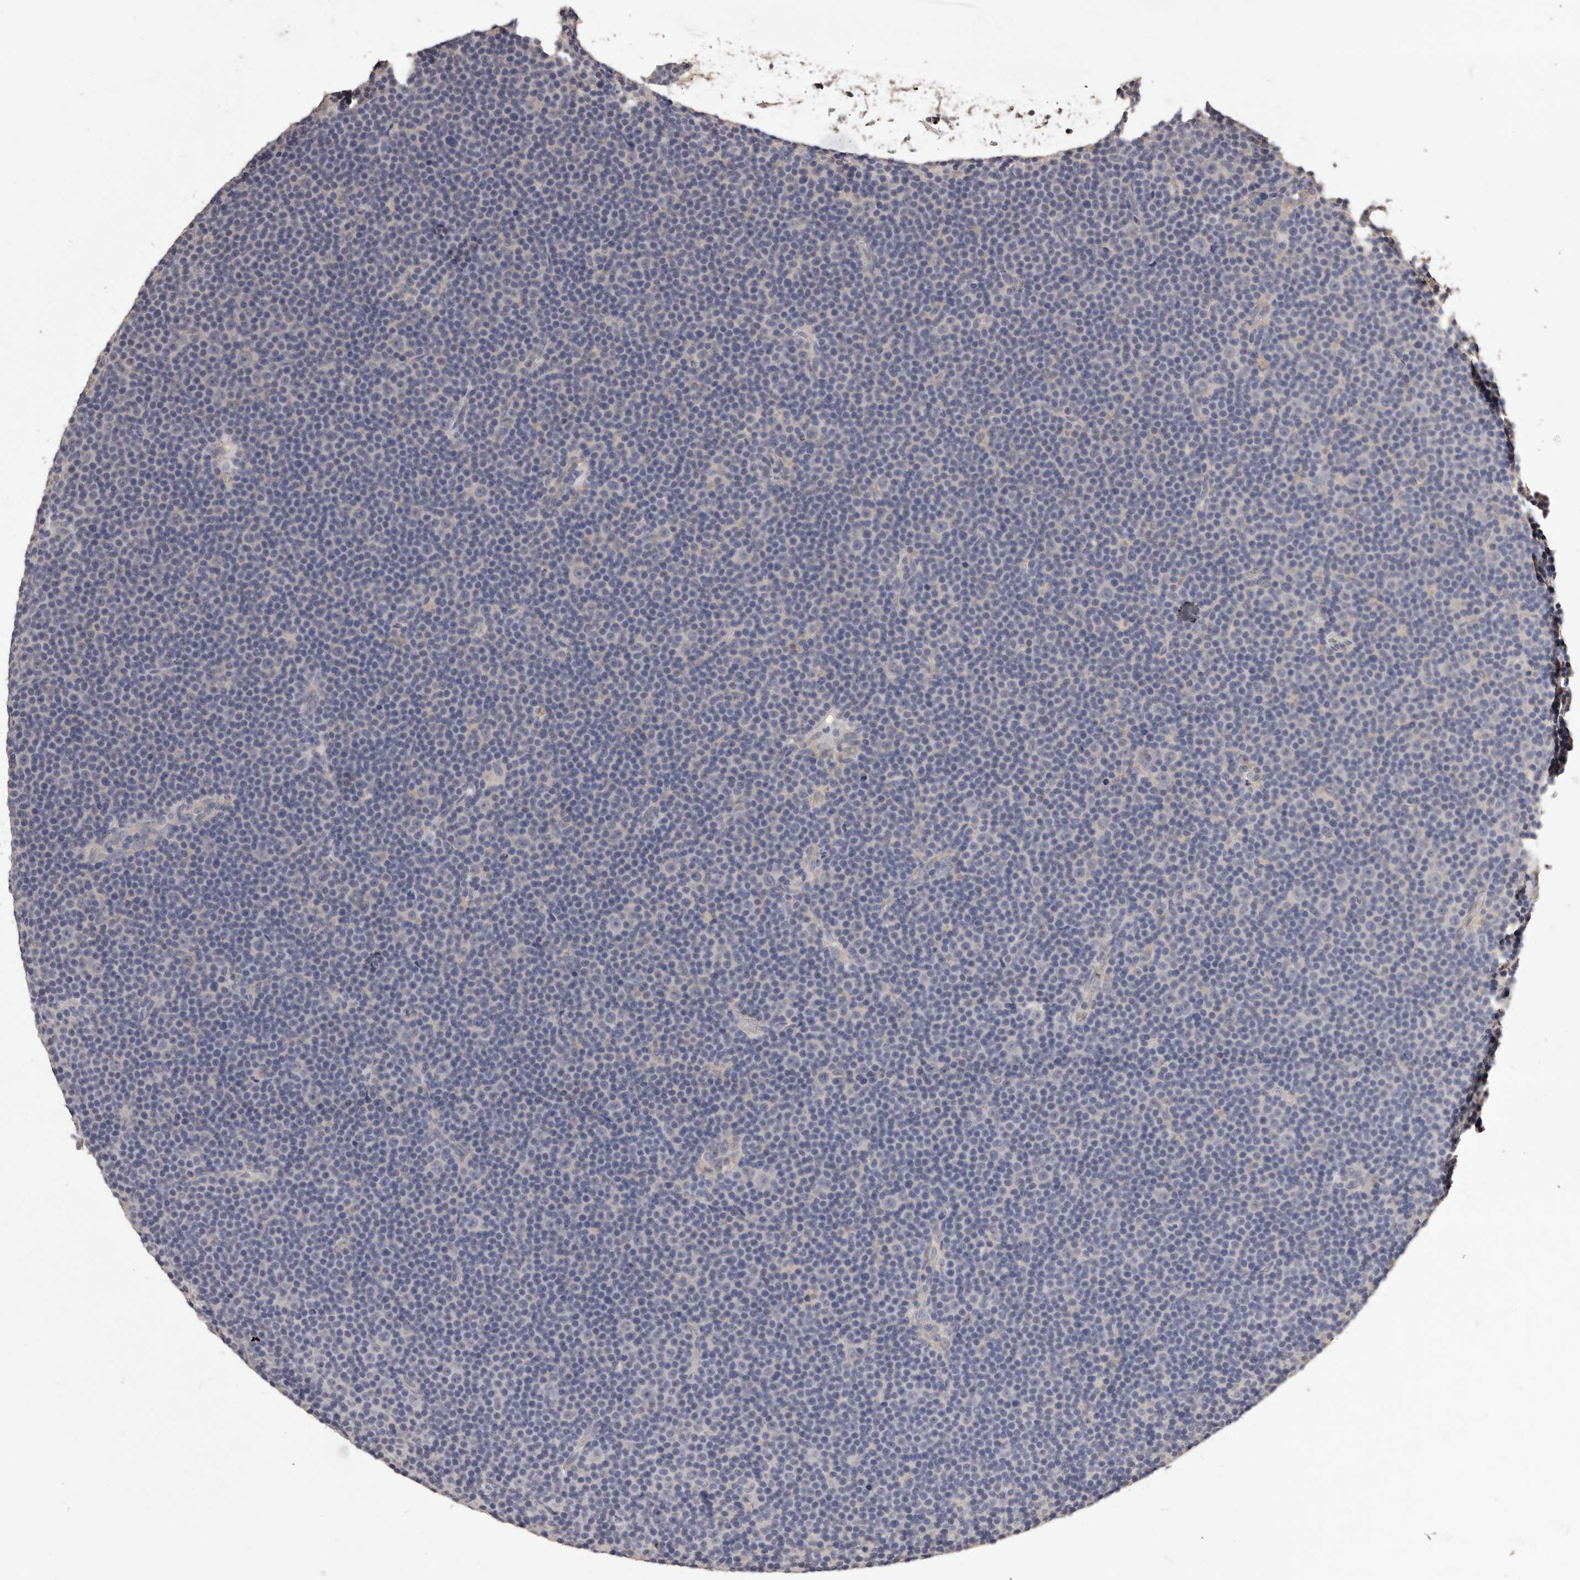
{"staining": {"intensity": "negative", "quantity": "none", "location": "none"}, "tissue": "lymphoma", "cell_type": "Tumor cells", "image_type": "cancer", "snomed": [{"axis": "morphology", "description": "Malignant lymphoma, non-Hodgkin's type, Low grade"}, {"axis": "topography", "description": "Lymph node"}], "caption": "High power microscopy histopathology image of an immunohistochemistry (IHC) image of lymphoma, revealing no significant positivity in tumor cells.", "gene": "ETNK1", "patient": {"sex": "female", "age": 67}}